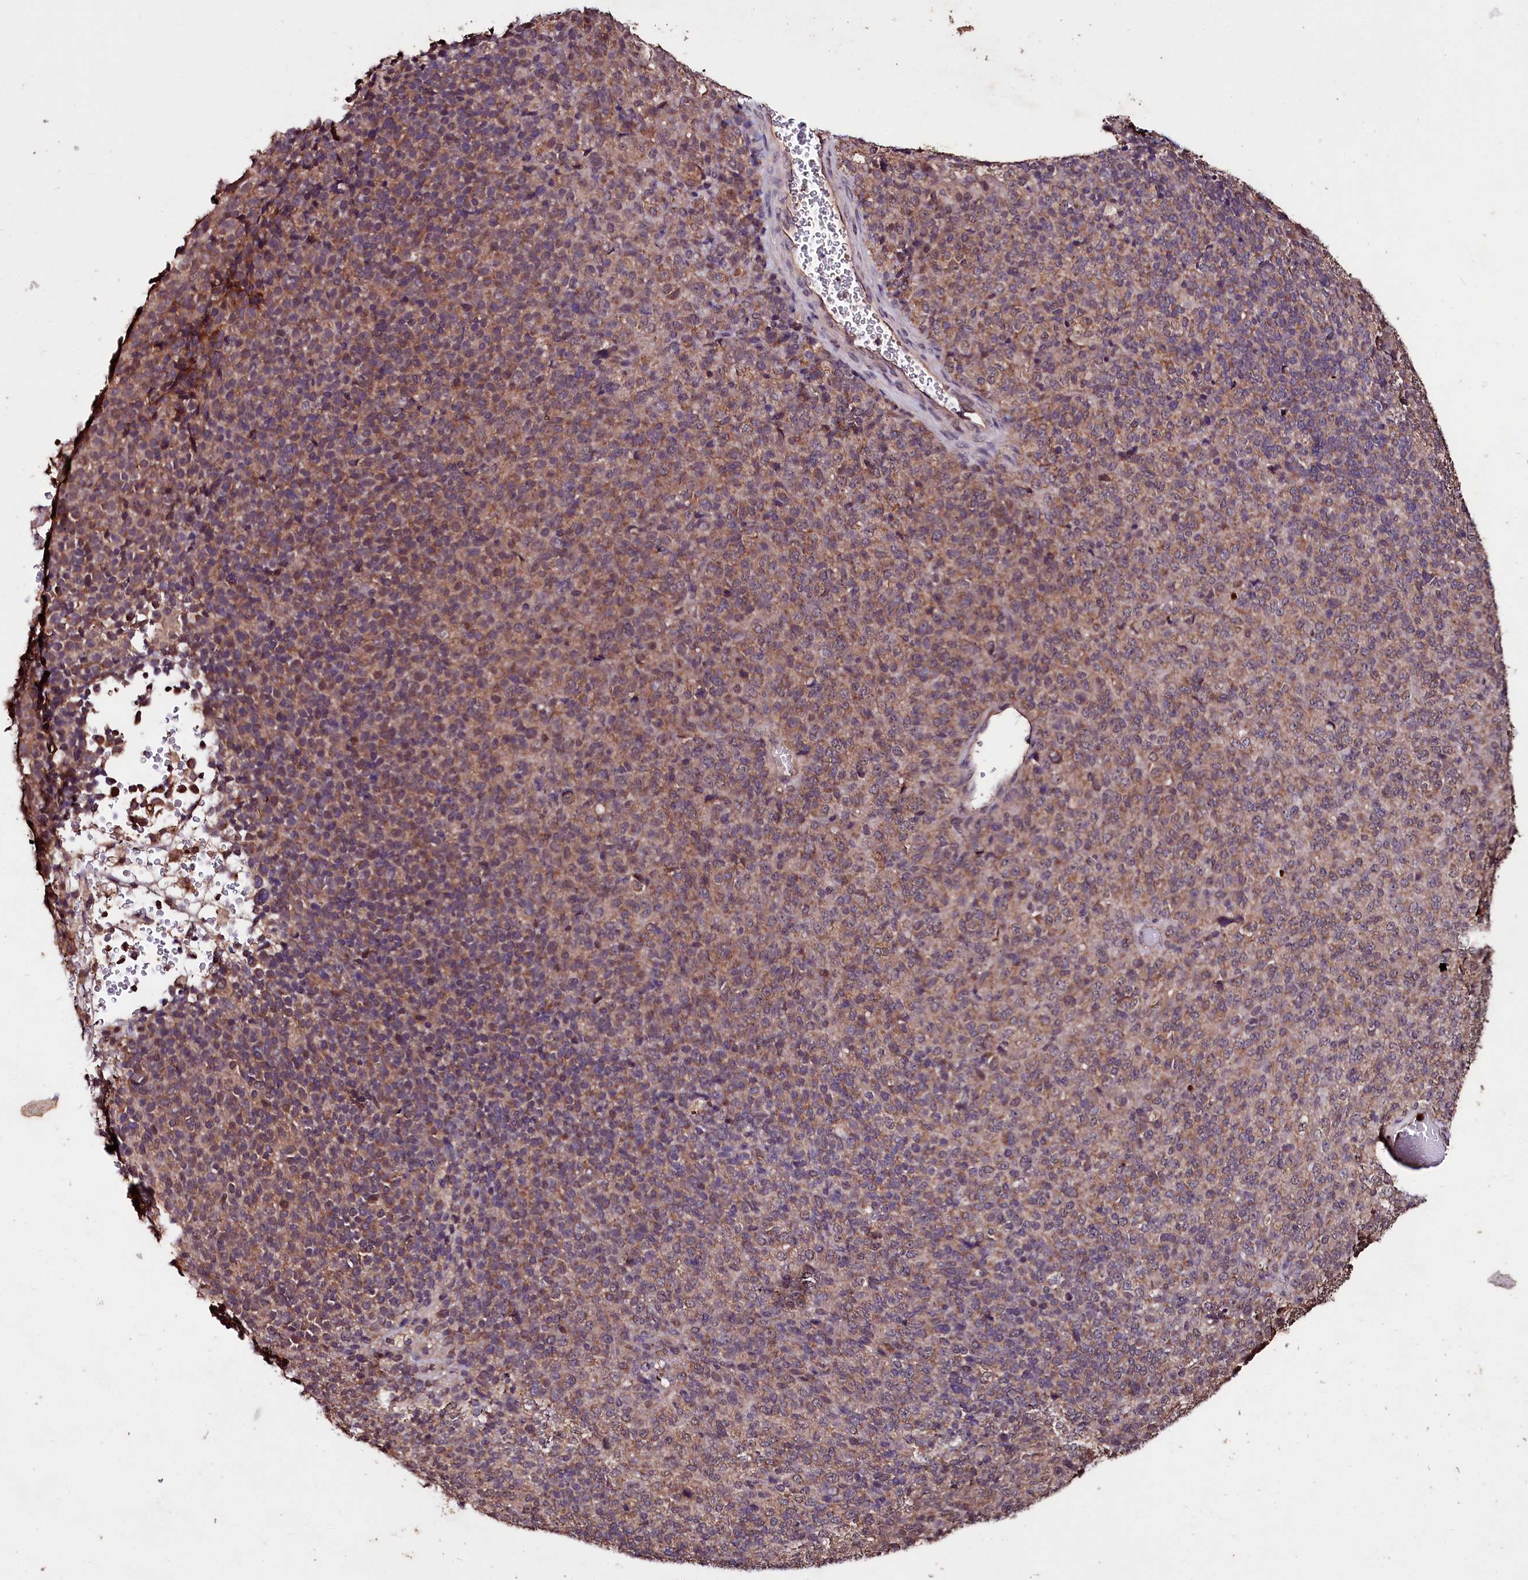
{"staining": {"intensity": "moderate", "quantity": ">75%", "location": "cytoplasmic/membranous"}, "tissue": "melanoma", "cell_type": "Tumor cells", "image_type": "cancer", "snomed": [{"axis": "morphology", "description": "Malignant melanoma, Metastatic site"}, {"axis": "topography", "description": "Brain"}], "caption": "Malignant melanoma (metastatic site) stained for a protein (brown) reveals moderate cytoplasmic/membranous positive expression in approximately >75% of tumor cells.", "gene": "KLRB1", "patient": {"sex": "female", "age": 56}}